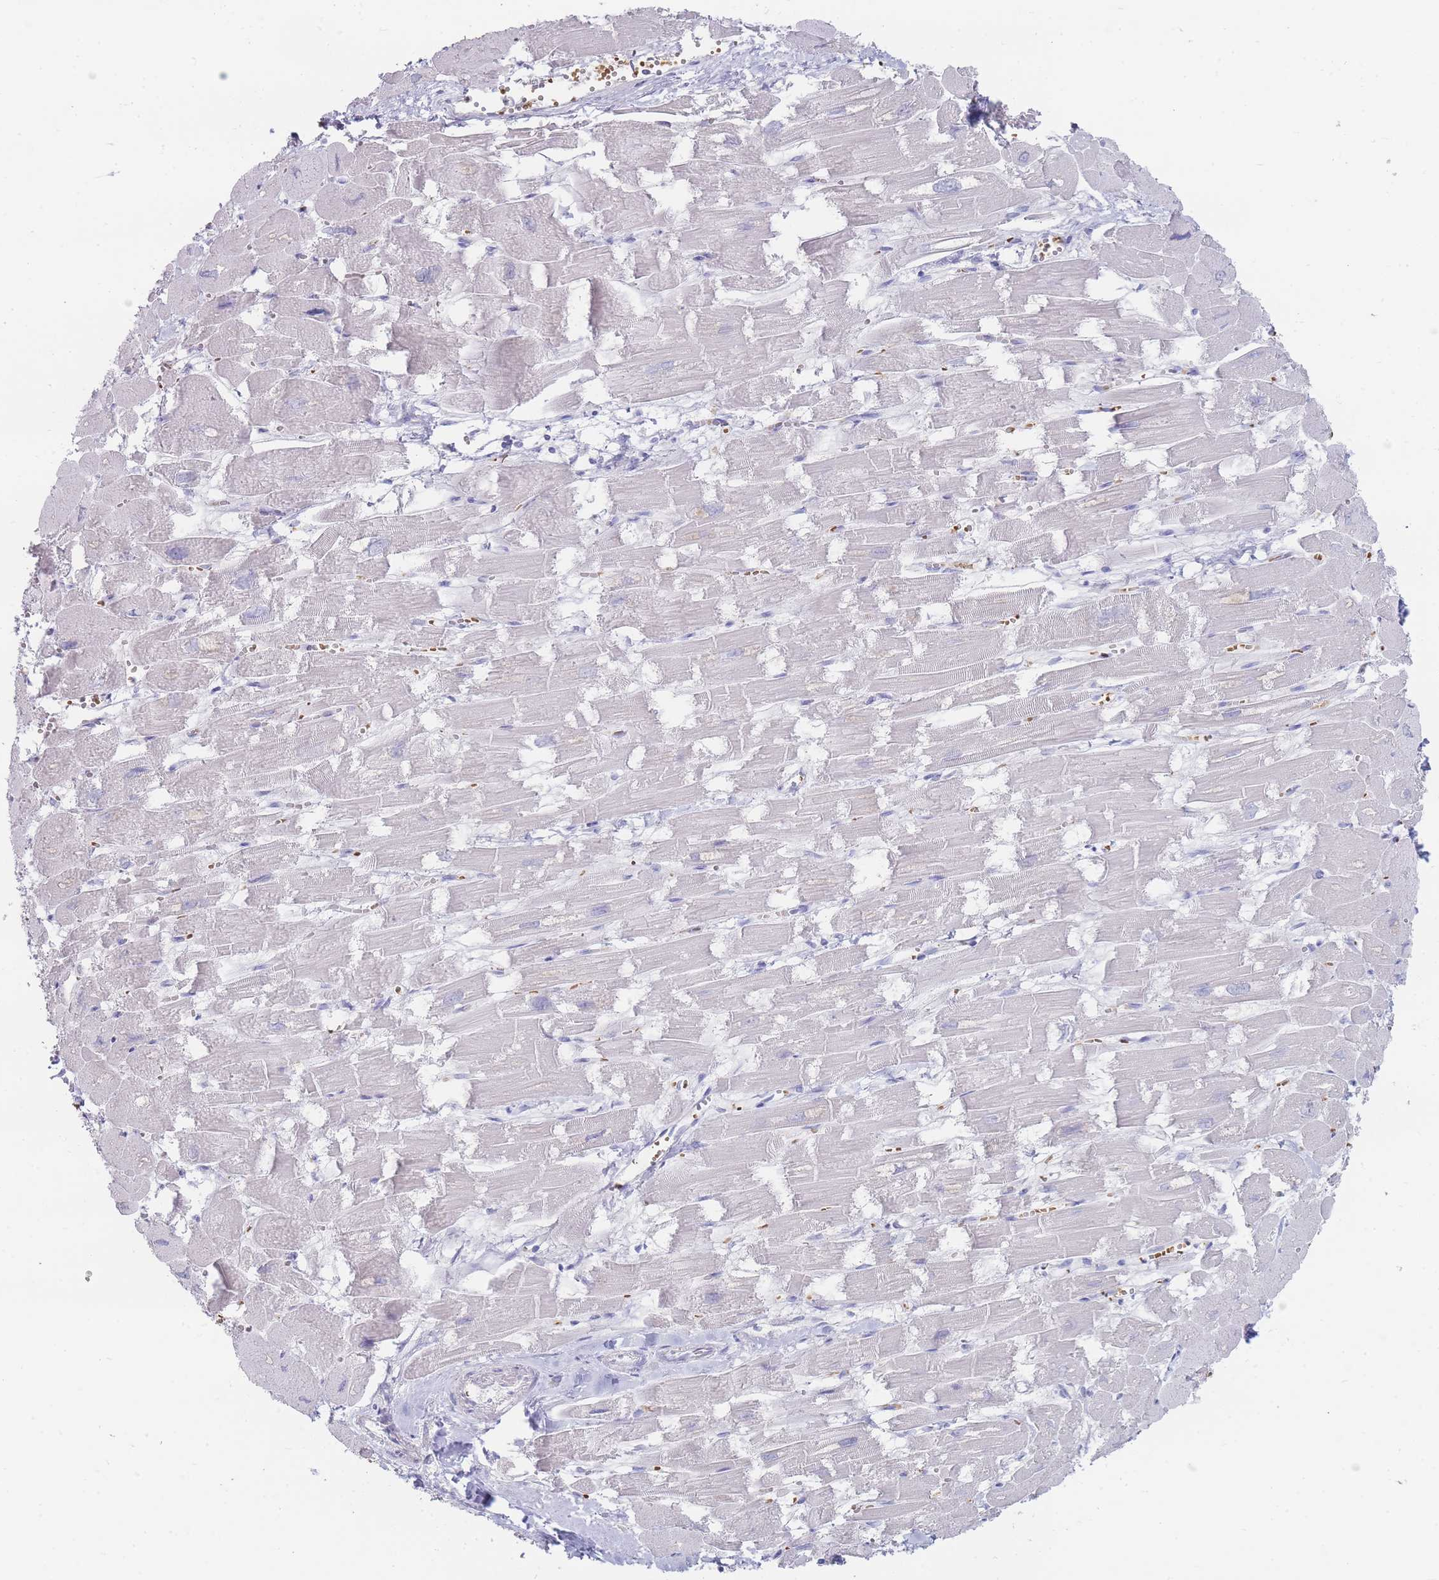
{"staining": {"intensity": "negative", "quantity": "none", "location": "none"}, "tissue": "heart muscle", "cell_type": "Cardiomyocytes", "image_type": "normal", "snomed": [{"axis": "morphology", "description": "Normal tissue, NOS"}, {"axis": "topography", "description": "Heart"}], "caption": "A high-resolution histopathology image shows immunohistochemistry staining of benign heart muscle, which exhibits no significant expression in cardiomyocytes.", "gene": "ENSG00000284931", "patient": {"sex": "male", "age": 54}}